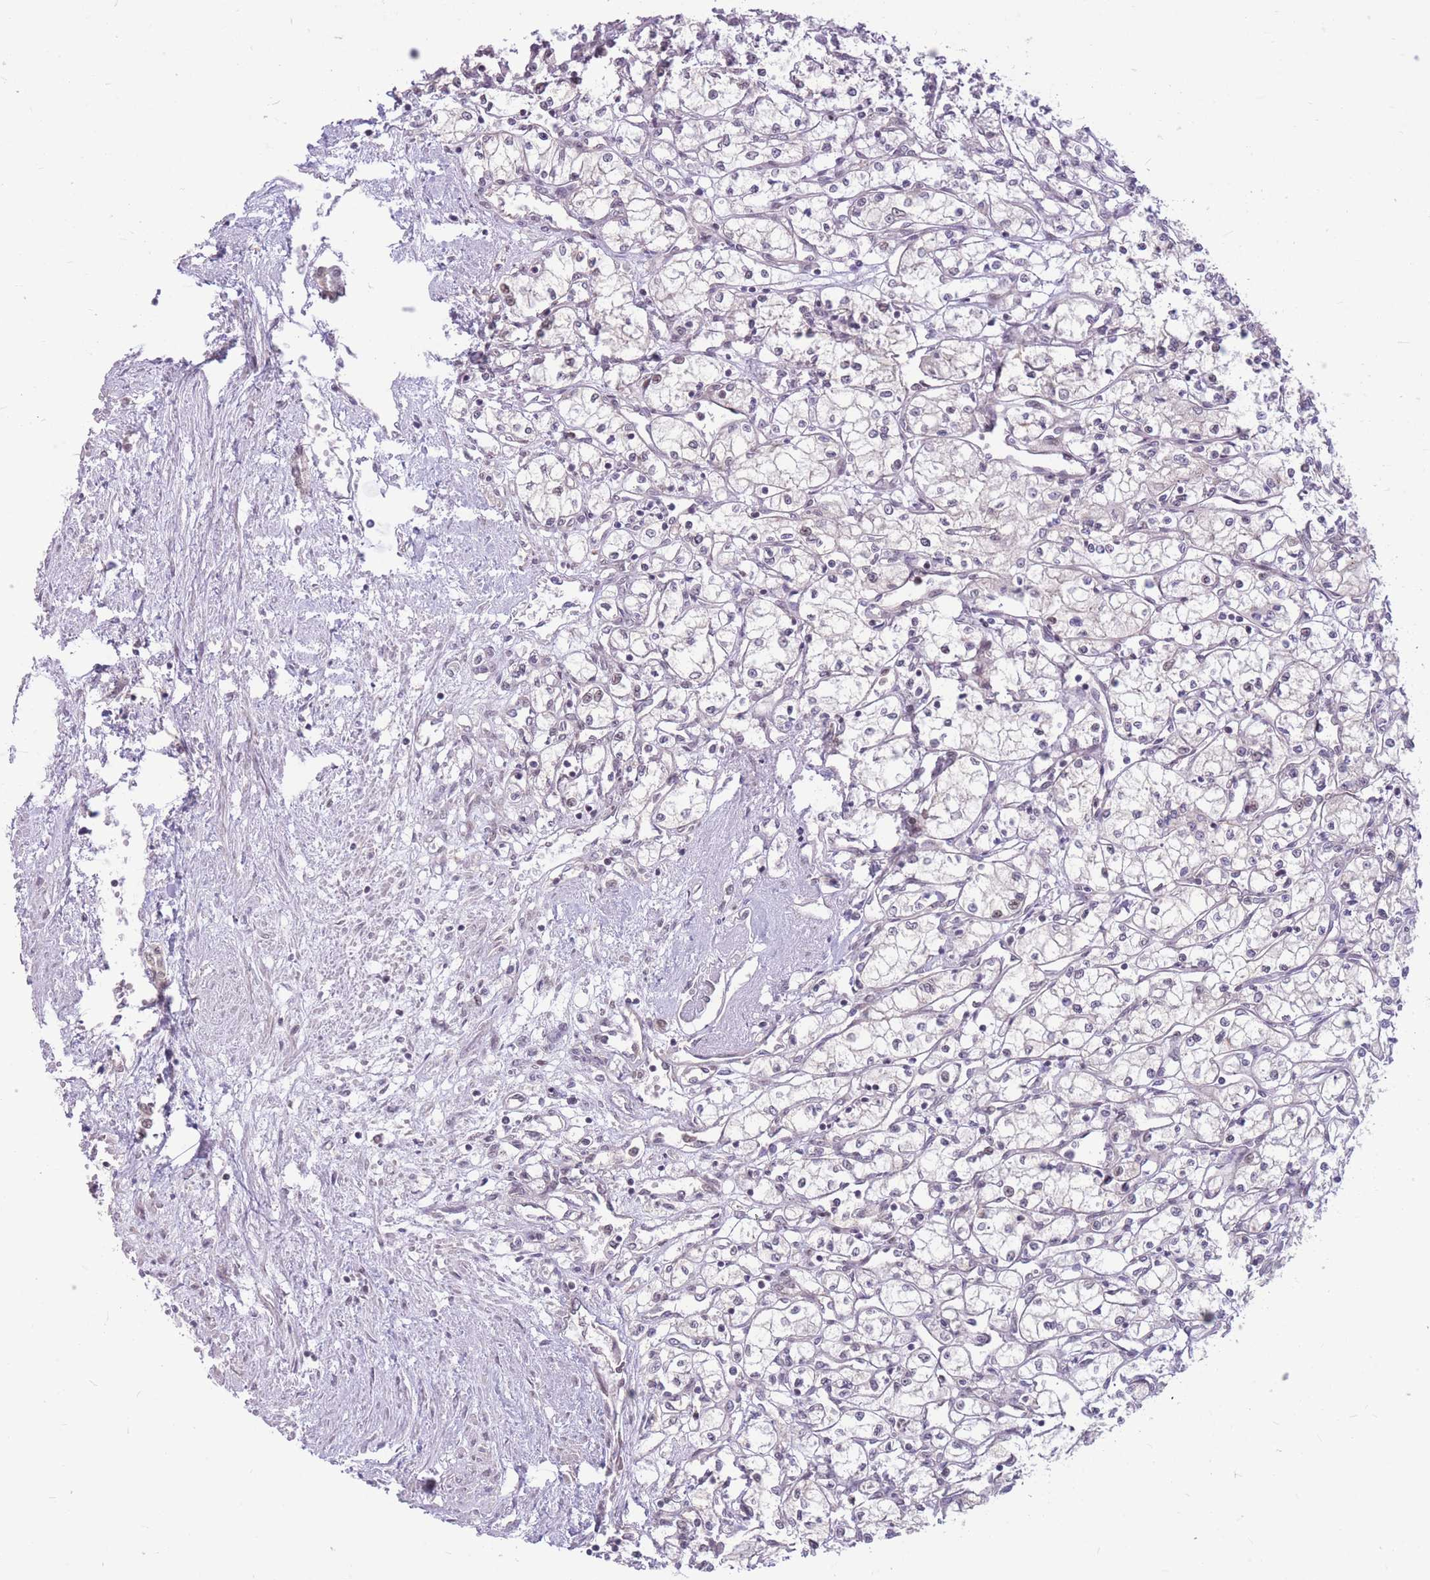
{"staining": {"intensity": "negative", "quantity": "none", "location": "none"}, "tissue": "renal cancer", "cell_type": "Tumor cells", "image_type": "cancer", "snomed": [{"axis": "morphology", "description": "Adenocarcinoma, NOS"}, {"axis": "topography", "description": "Kidney"}], "caption": "Image shows no significant protein positivity in tumor cells of renal adenocarcinoma.", "gene": "TCF20", "patient": {"sex": "male", "age": 59}}